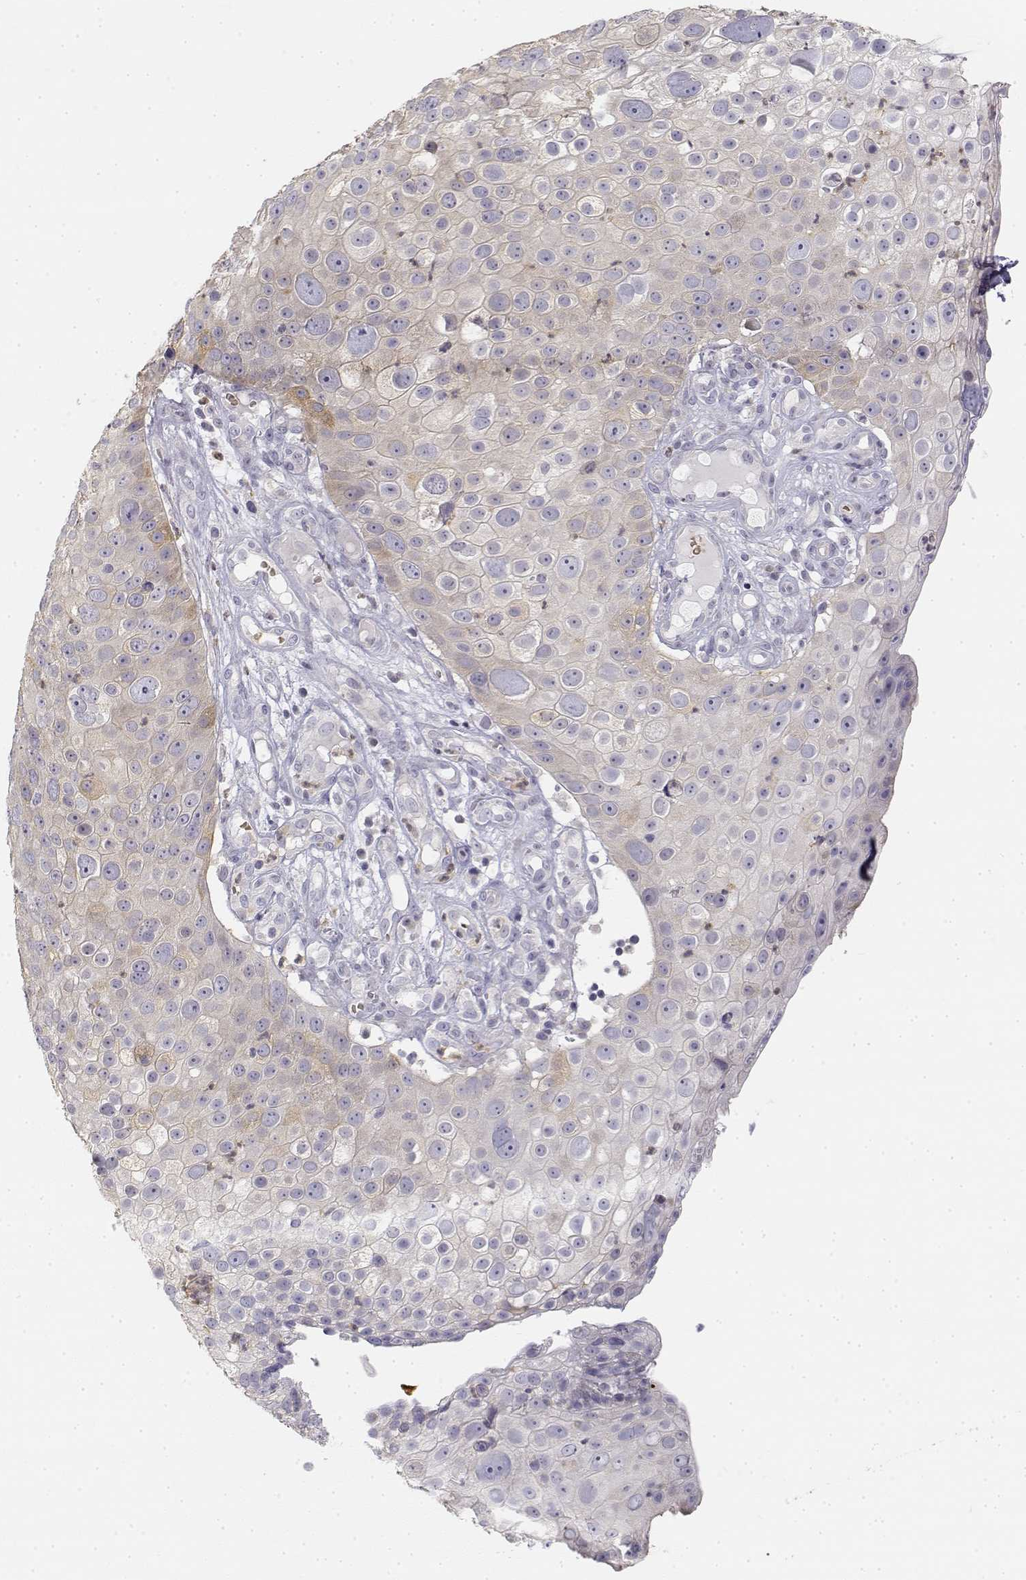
{"staining": {"intensity": "negative", "quantity": "none", "location": "none"}, "tissue": "skin cancer", "cell_type": "Tumor cells", "image_type": "cancer", "snomed": [{"axis": "morphology", "description": "Squamous cell carcinoma, NOS"}, {"axis": "topography", "description": "Skin"}], "caption": "Tumor cells are negative for brown protein staining in squamous cell carcinoma (skin).", "gene": "GLIPR1L2", "patient": {"sex": "male", "age": 71}}